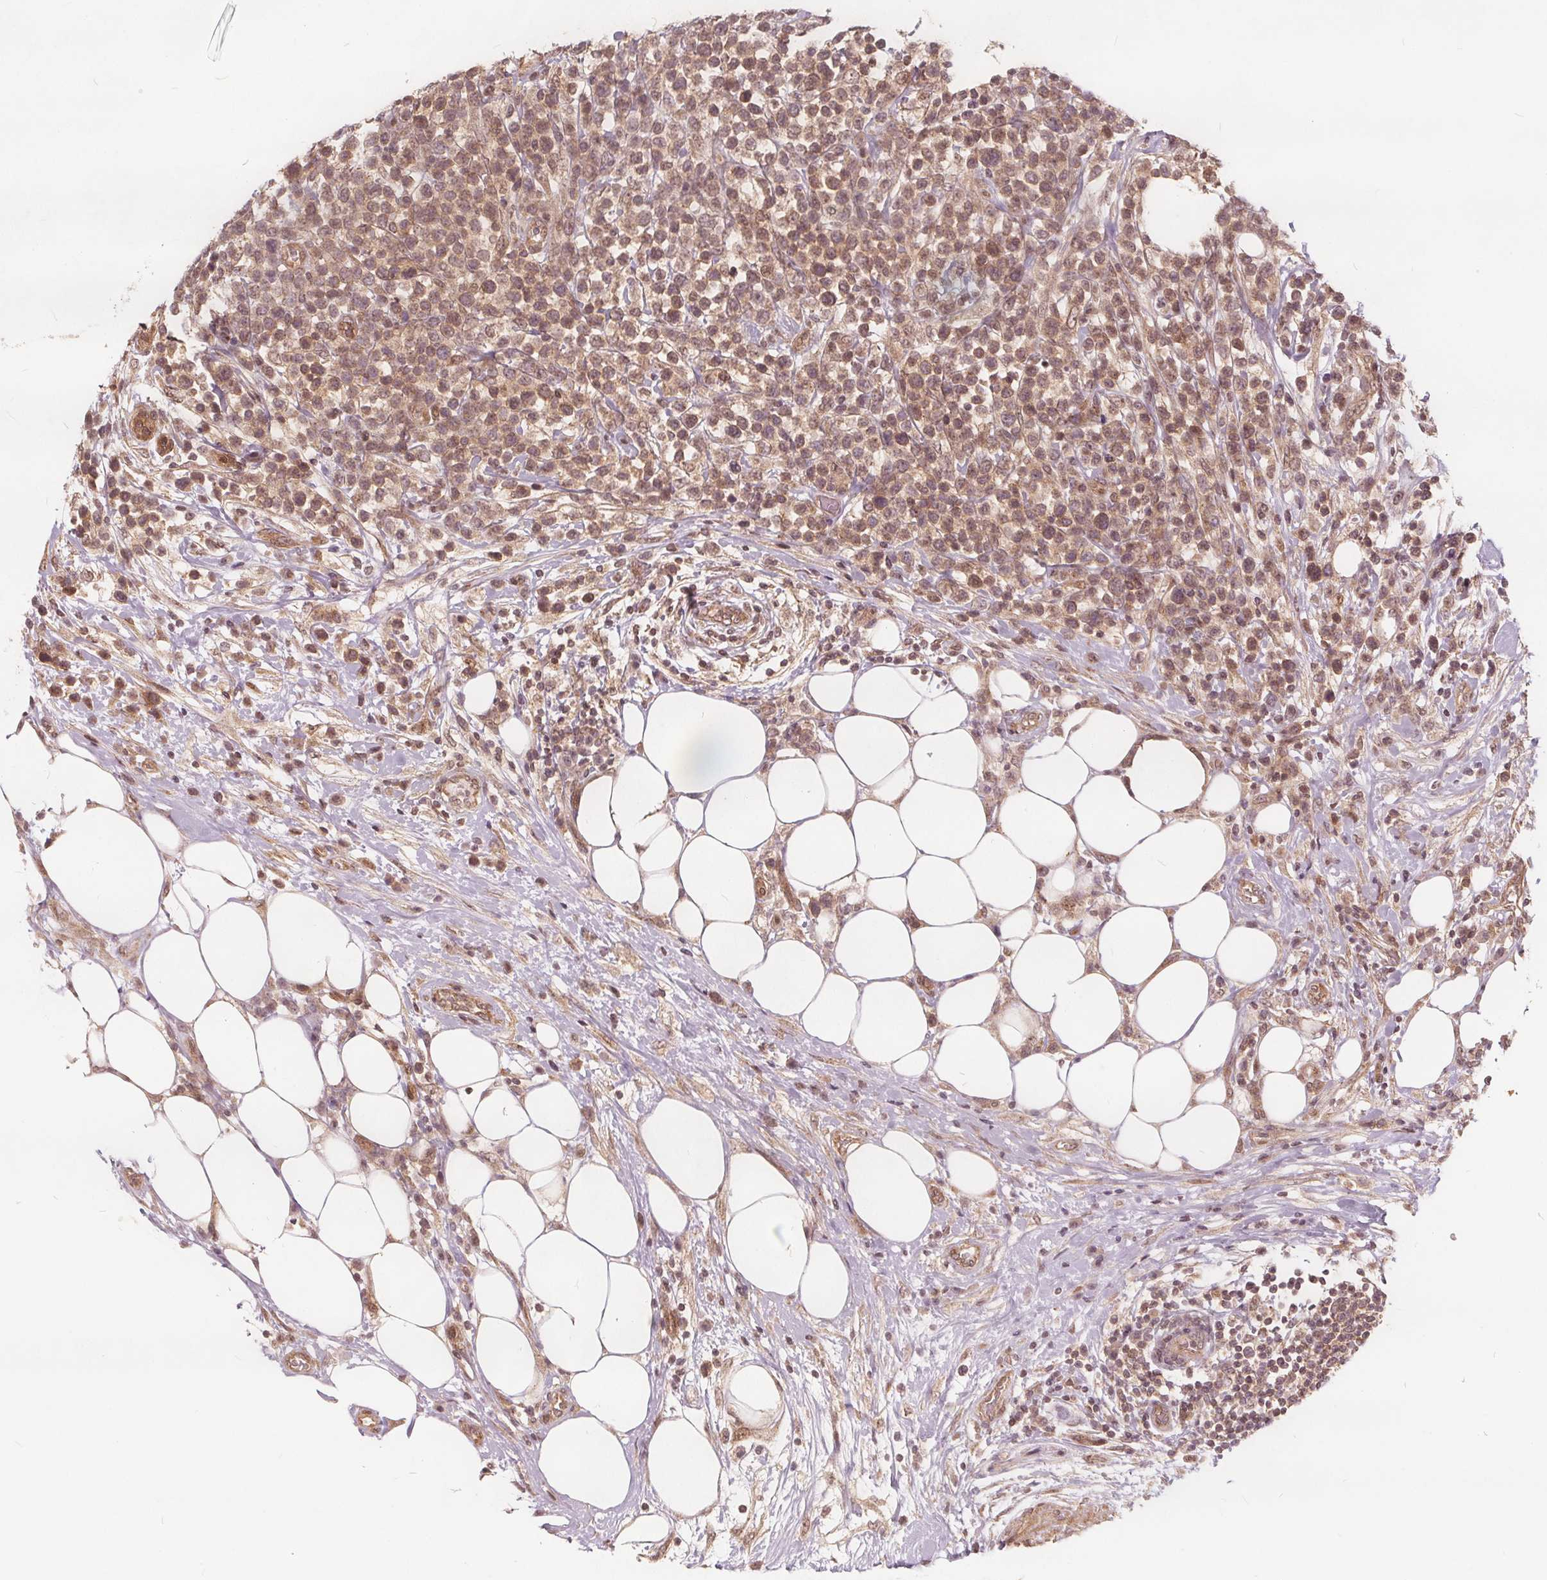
{"staining": {"intensity": "moderate", "quantity": "25%-75%", "location": "nuclear"}, "tissue": "lymphoma", "cell_type": "Tumor cells", "image_type": "cancer", "snomed": [{"axis": "morphology", "description": "Malignant lymphoma, non-Hodgkin's type, High grade"}, {"axis": "topography", "description": "Soft tissue"}], "caption": "This image demonstrates immunohistochemistry staining of human high-grade malignant lymphoma, non-Hodgkin's type, with medium moderate nuclear positivity in about 25%-75% of tumor cells.", "gene": "PPP1CB", "patient": {"sex": "female", "age": 56}}